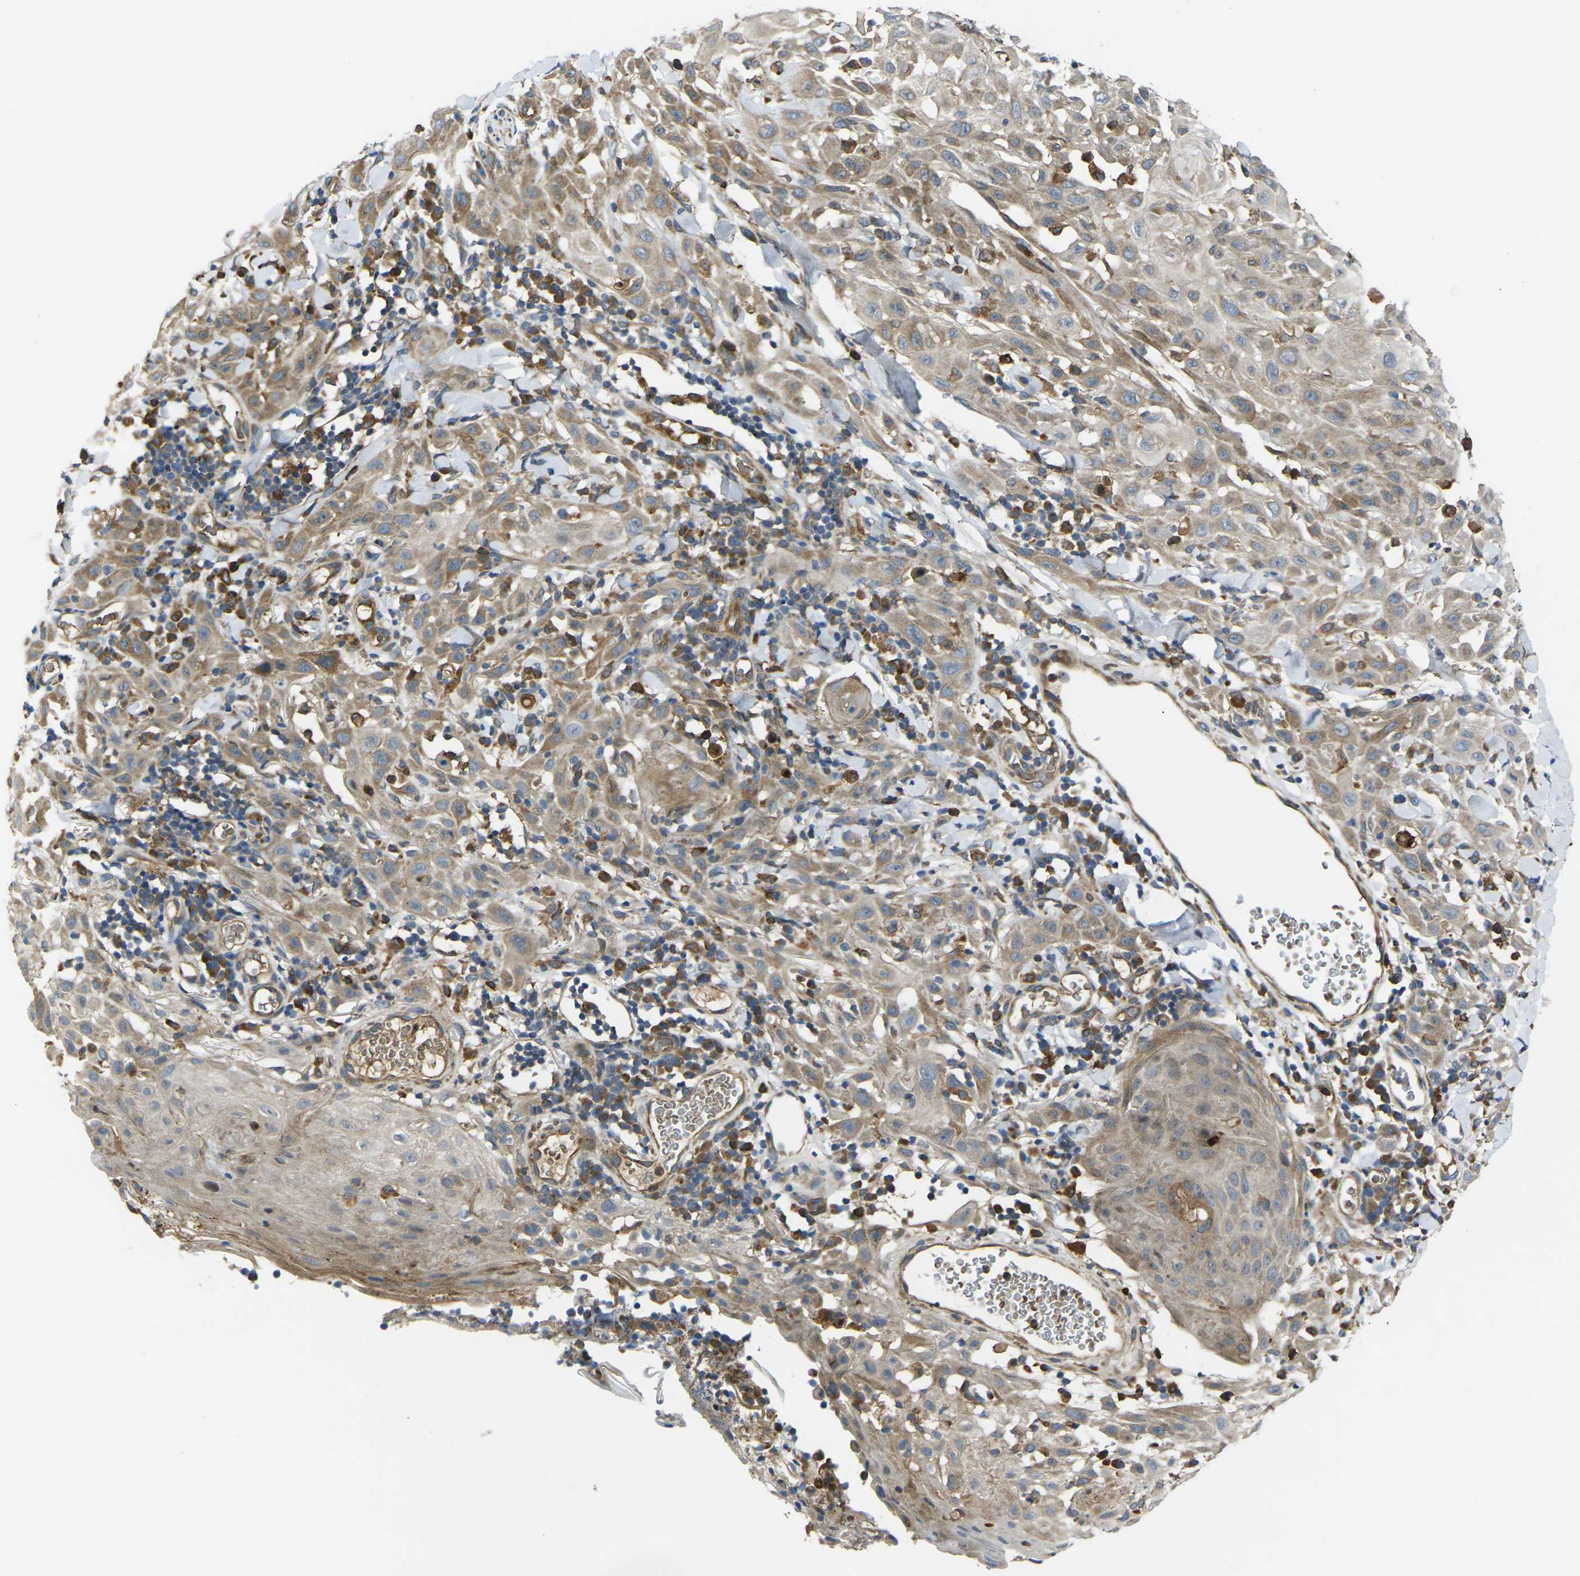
{"staining": {"intensity": "moderate", "quantity": ">75%", "location": "cytoplasmic/membranous"}, "tissue": "skin cancer", "cell_type": "Tumor cells", "image_type": "cancer", "snomed": [{"axis": "morphology", "description": "Squamous cell carcinoma, NOS"}, {"axis": "topography", "description": "Skin"}], "caption": "Brown immunohistochemical staining in skin cancer displays moderate cytoplasmic/membranous positivity in about >75% of tumor cells. The staining was performed using DAB, with brown indicating positive protein expression. Nuclei are stained blue with hematoxylin.", "gene": "FZD1", "patient": {"sex": "male", "age": 24}}